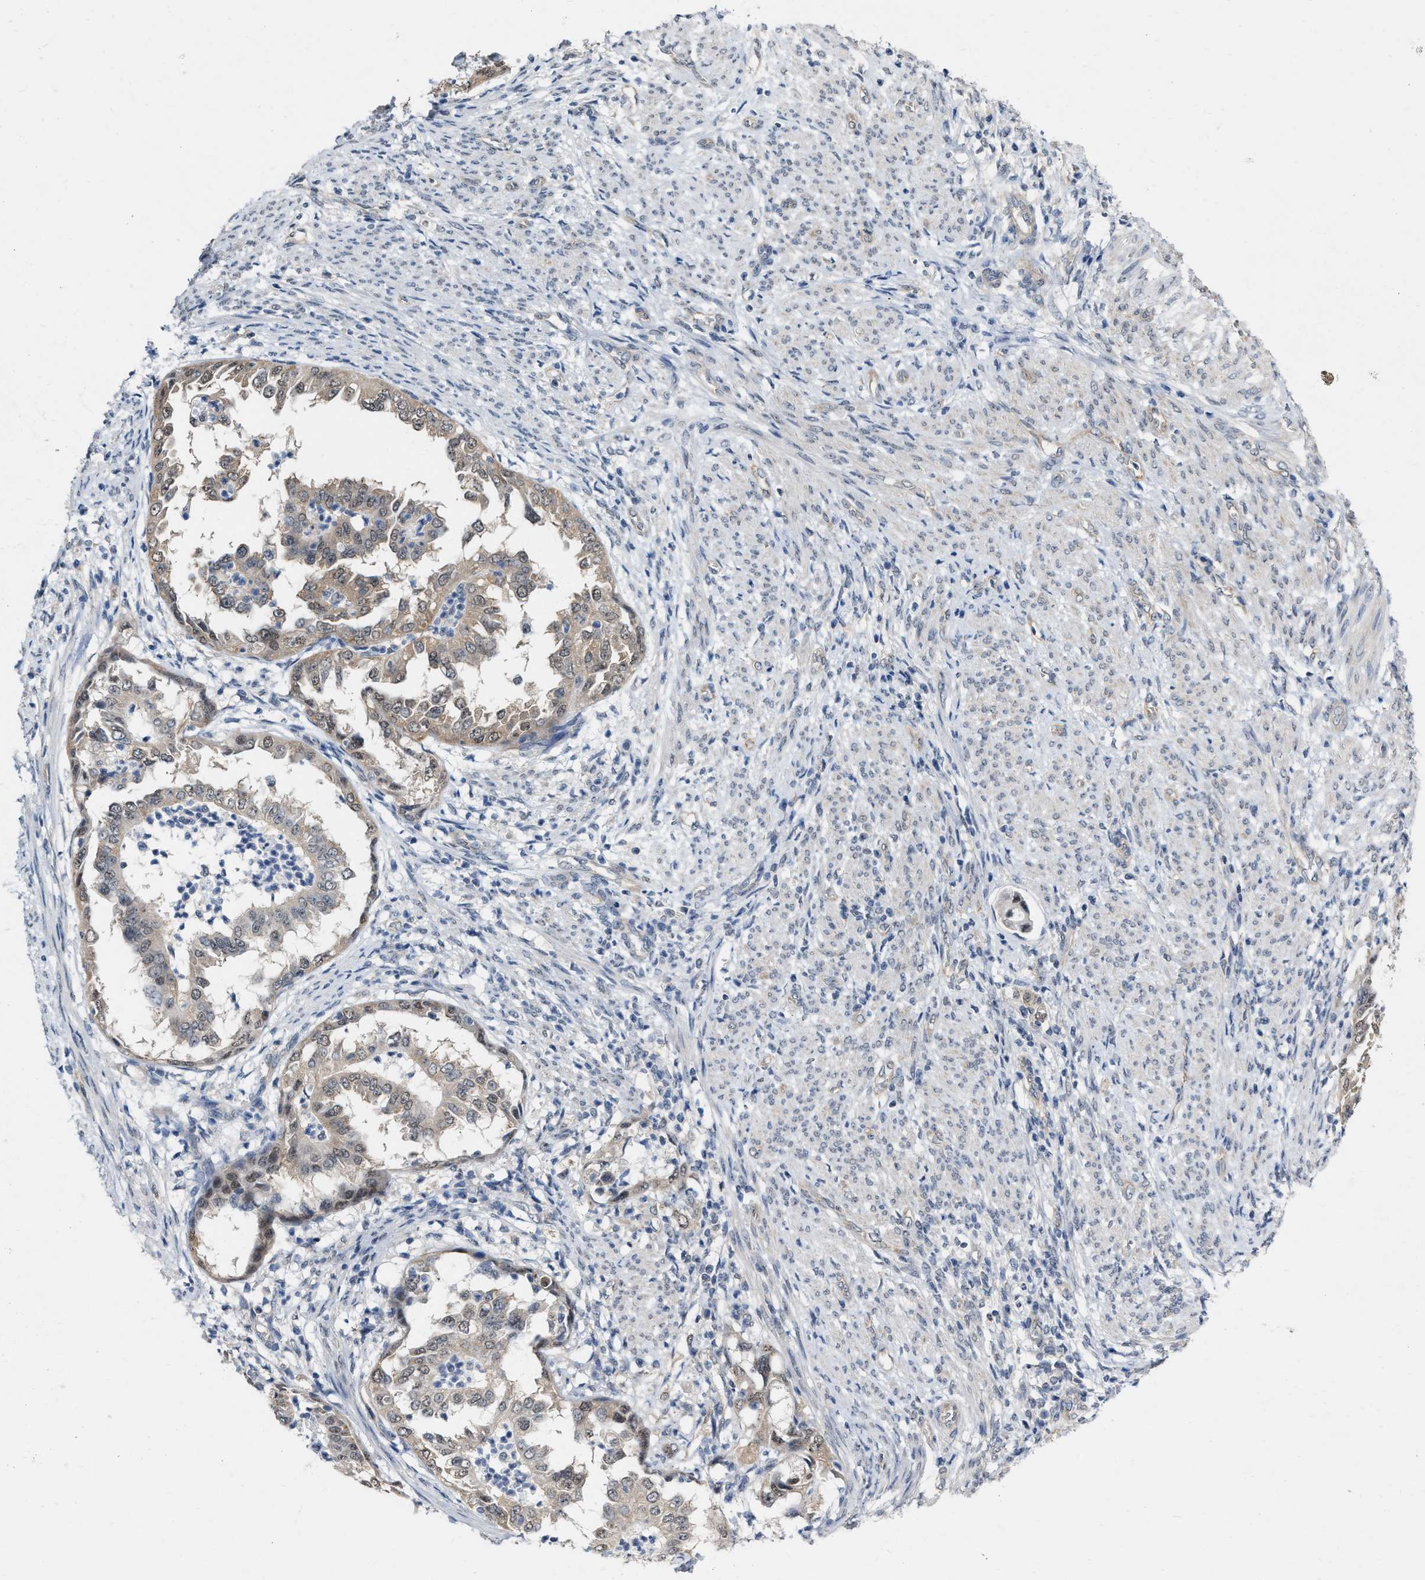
{"staining": {"intensity": "moderate", "quantity": ">75%", "location": "cytoplasmic/membranous"}, "tissue": "endometrial cancer", "cell_type": "Tumor cells", "image_type": "cancer", "snomed": [{"axis": "morphology", "description": "Adenocarcinoma, NOS"}, {"axis": "topography", "description": "Endometrium"}], "caption": "Moderate cytoplasmic/membranous positivity is seen in approximately >75% of tumor cells in endometrial cancer.", "gene": "RUVBL1", "patient": {"sex": "female", "age": 85}}